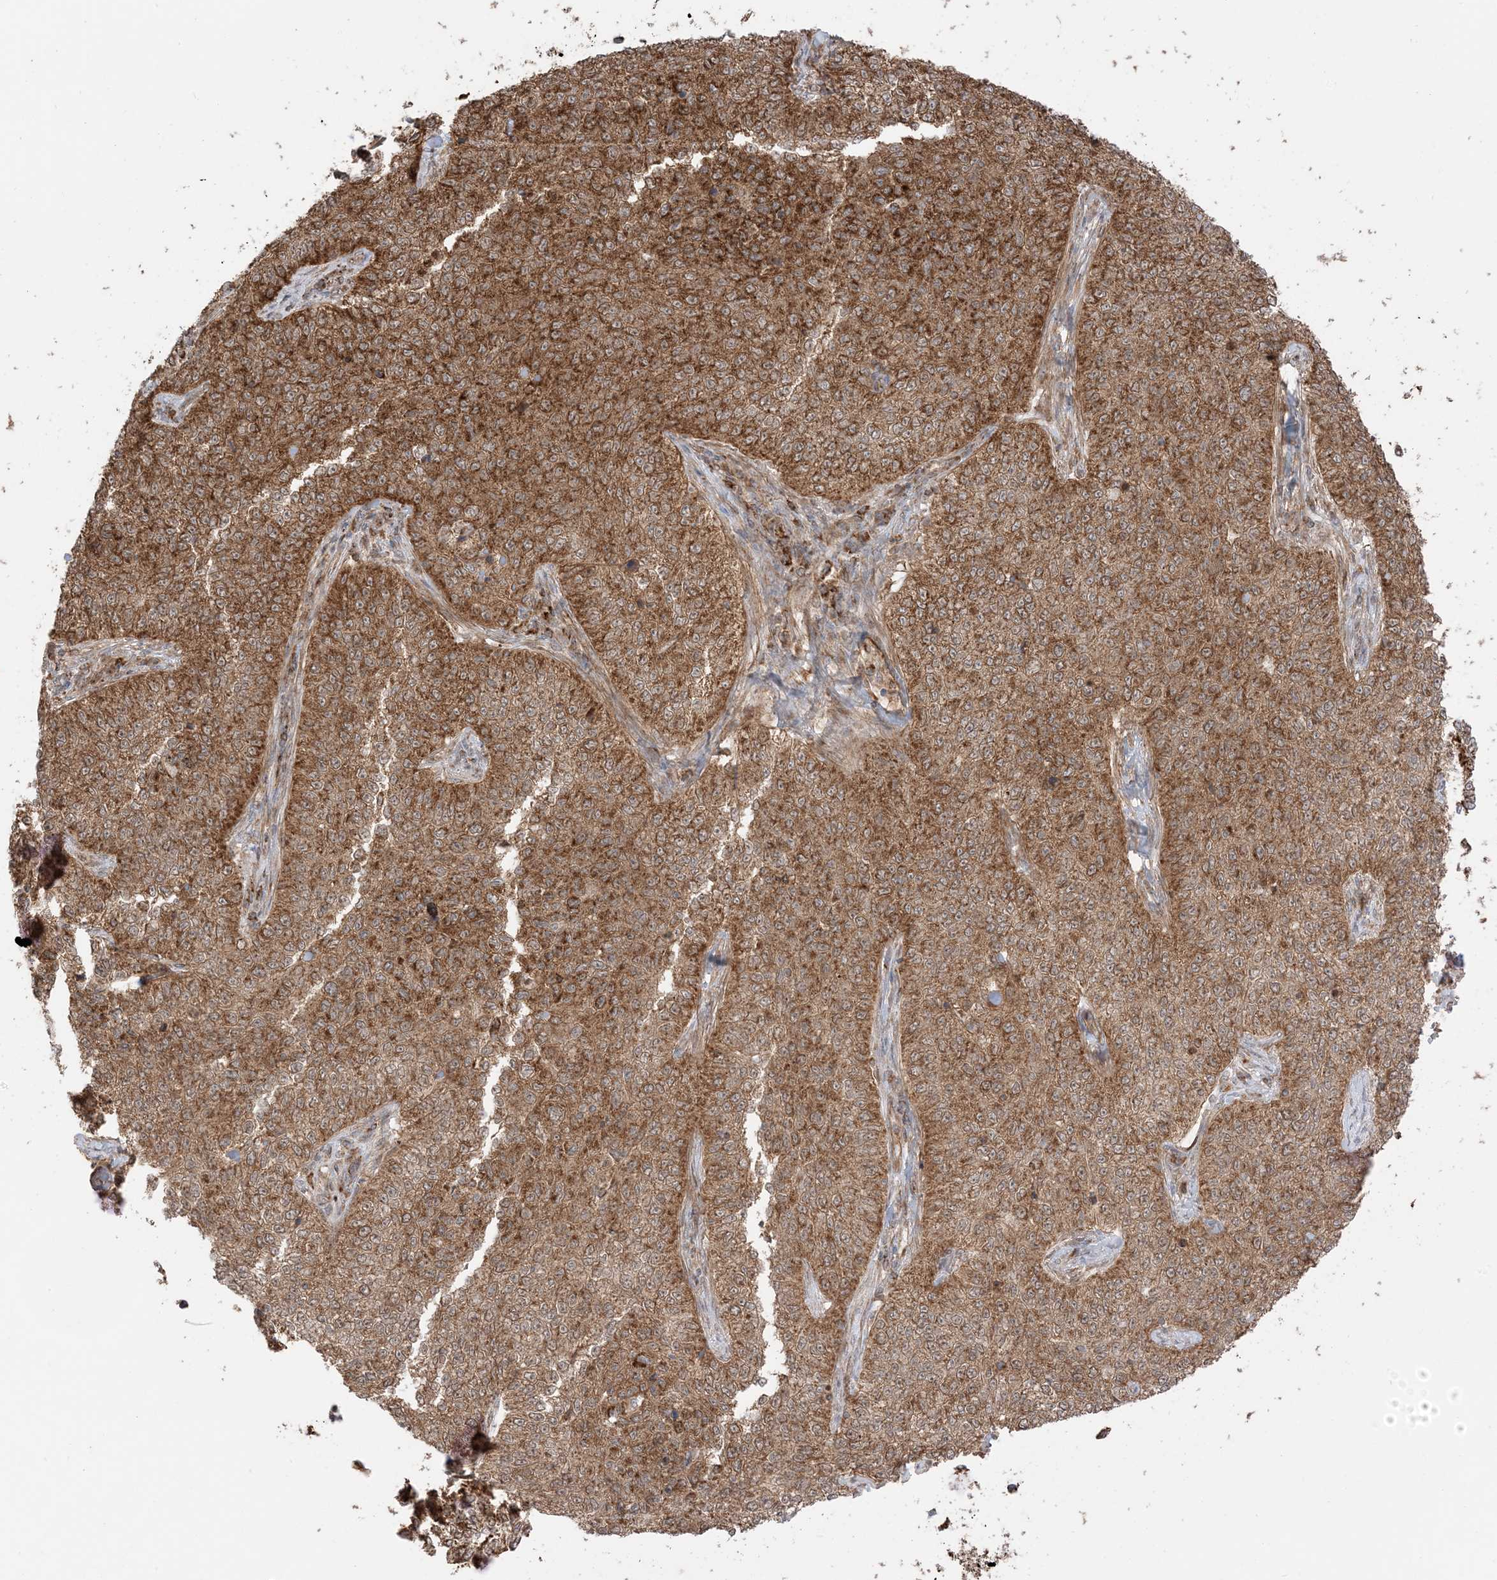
{"staining": {"intensity": "strong", "quantity": ">75%", "location": "cytoplasmic/membranous"}, "tissue": "cervical cancer", "cell_type": "Tumor cells", "image_type": "cancer", "snomed": [{"axis": "morphology", "description": "Squamous cell carcinoma, NOS"}, {"axis": "topography", "description": "Cervix"}], "caption": "Cervical cancer stained with immunohistochemistry (IHC) shows strong cytoplasmic/membranous positivity in approximately >75% of tumor cells. The staining is performed using DAB (3,3'-diaminobenzidine) brown chromogen to label protein expression. The nuclei are counter-stained blue using hematoxylin.", "gene": "N4BP3", "patient": {"sex": "female", "age": 35}}